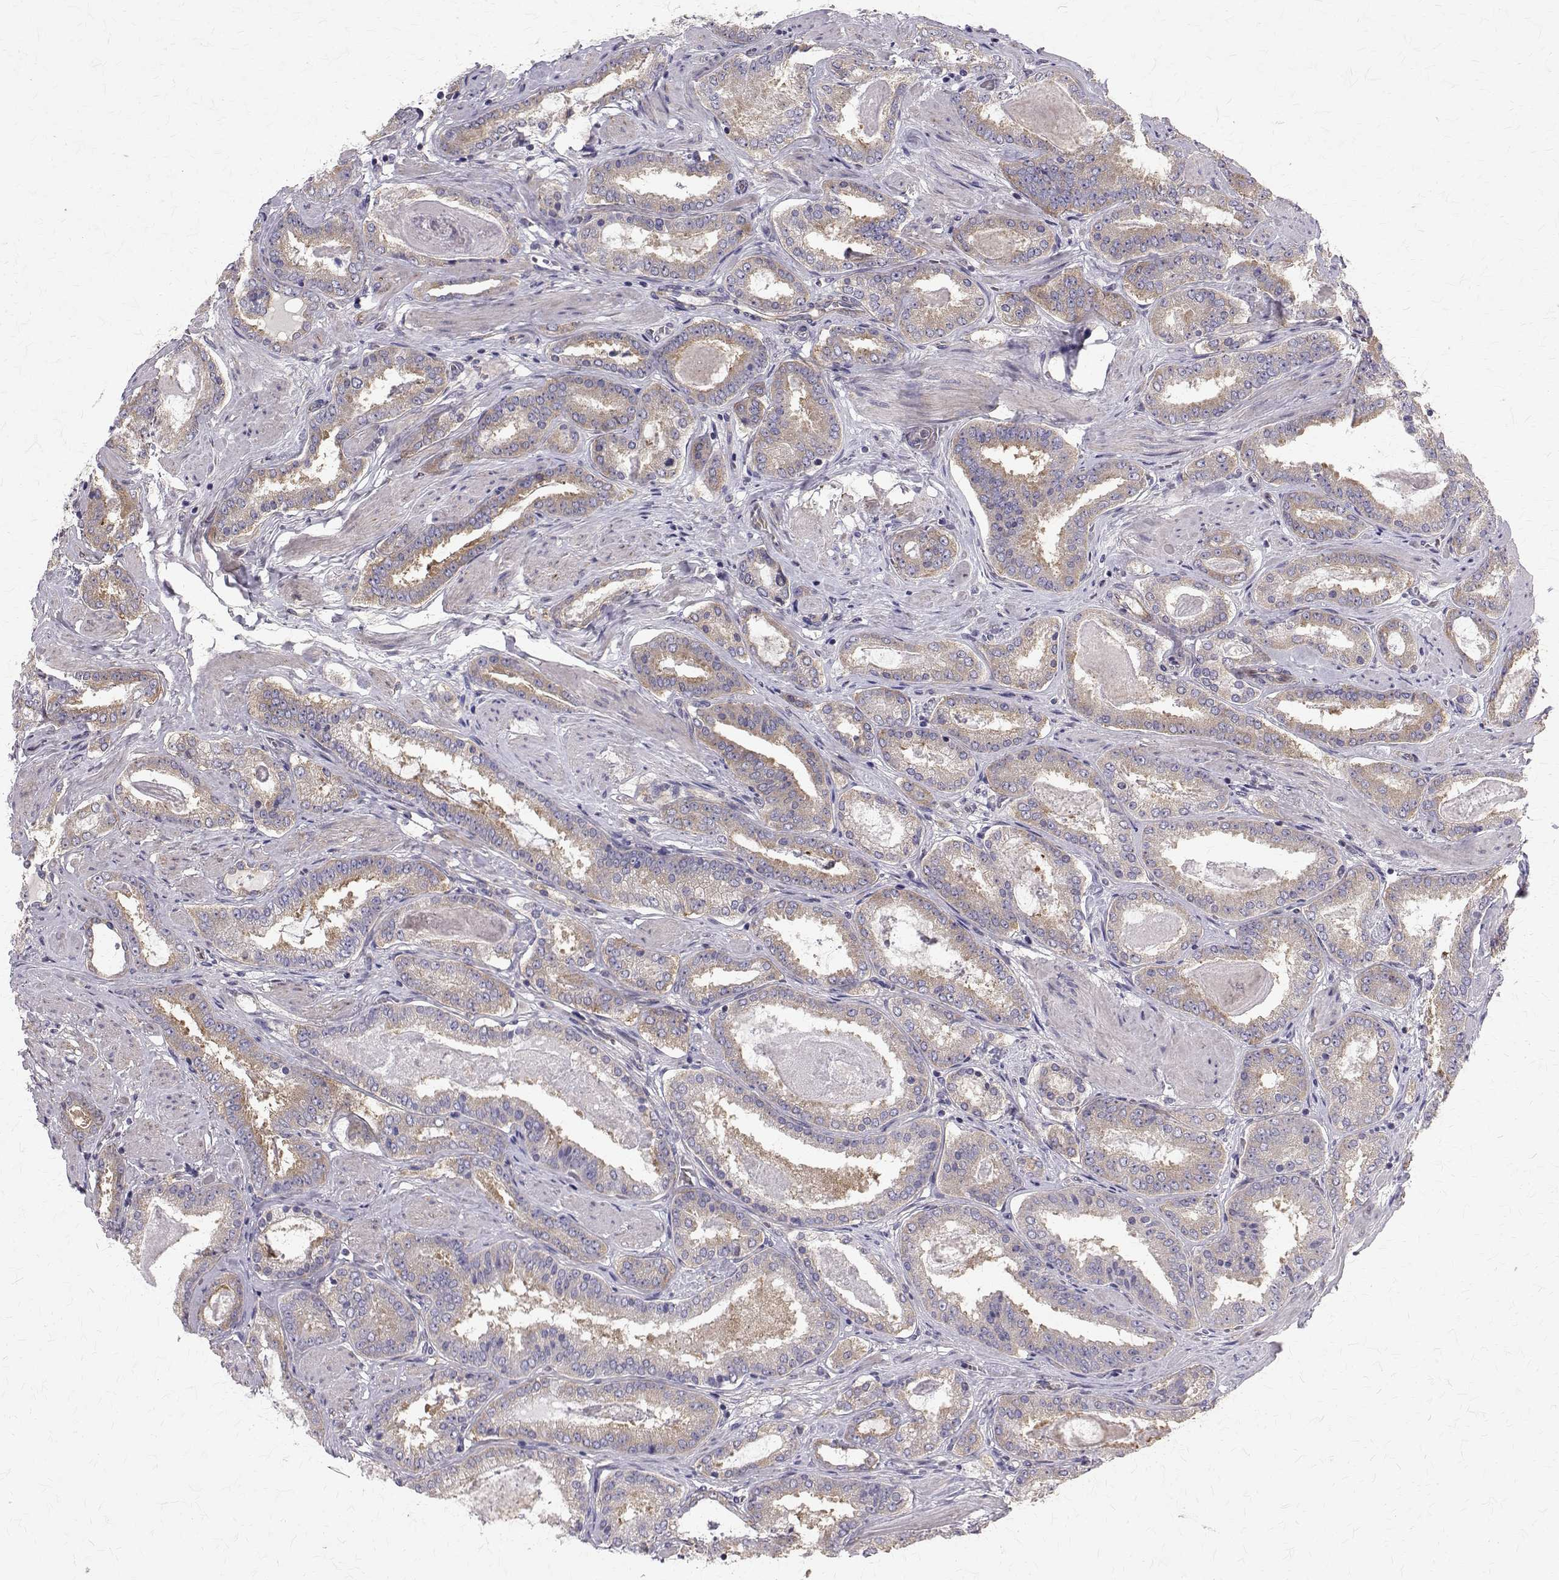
{"staining": {"intensity": "weak", "quantity": "25%-75%", "location": "cytoplasmic/membranous"}, "tissue": "prostate cancer", "cell_type": "Tumor cells", "image_type": "cancer", "snomed": [{"axis": "morphology", "description": "Adenocarcinoma, High grade"}, {"axis": "topography", "description": "Prostate"}], "caption": "Immunohistochemical staining of human high-grade adenocarcinoma (prostate) demonstrates low levels of weak cytoplasmic/membranous protein expression in approximately 25%-75% of tumor cells.", "gene": "ARFGAP1", "patient": {"sex": "male", "age": 63}}